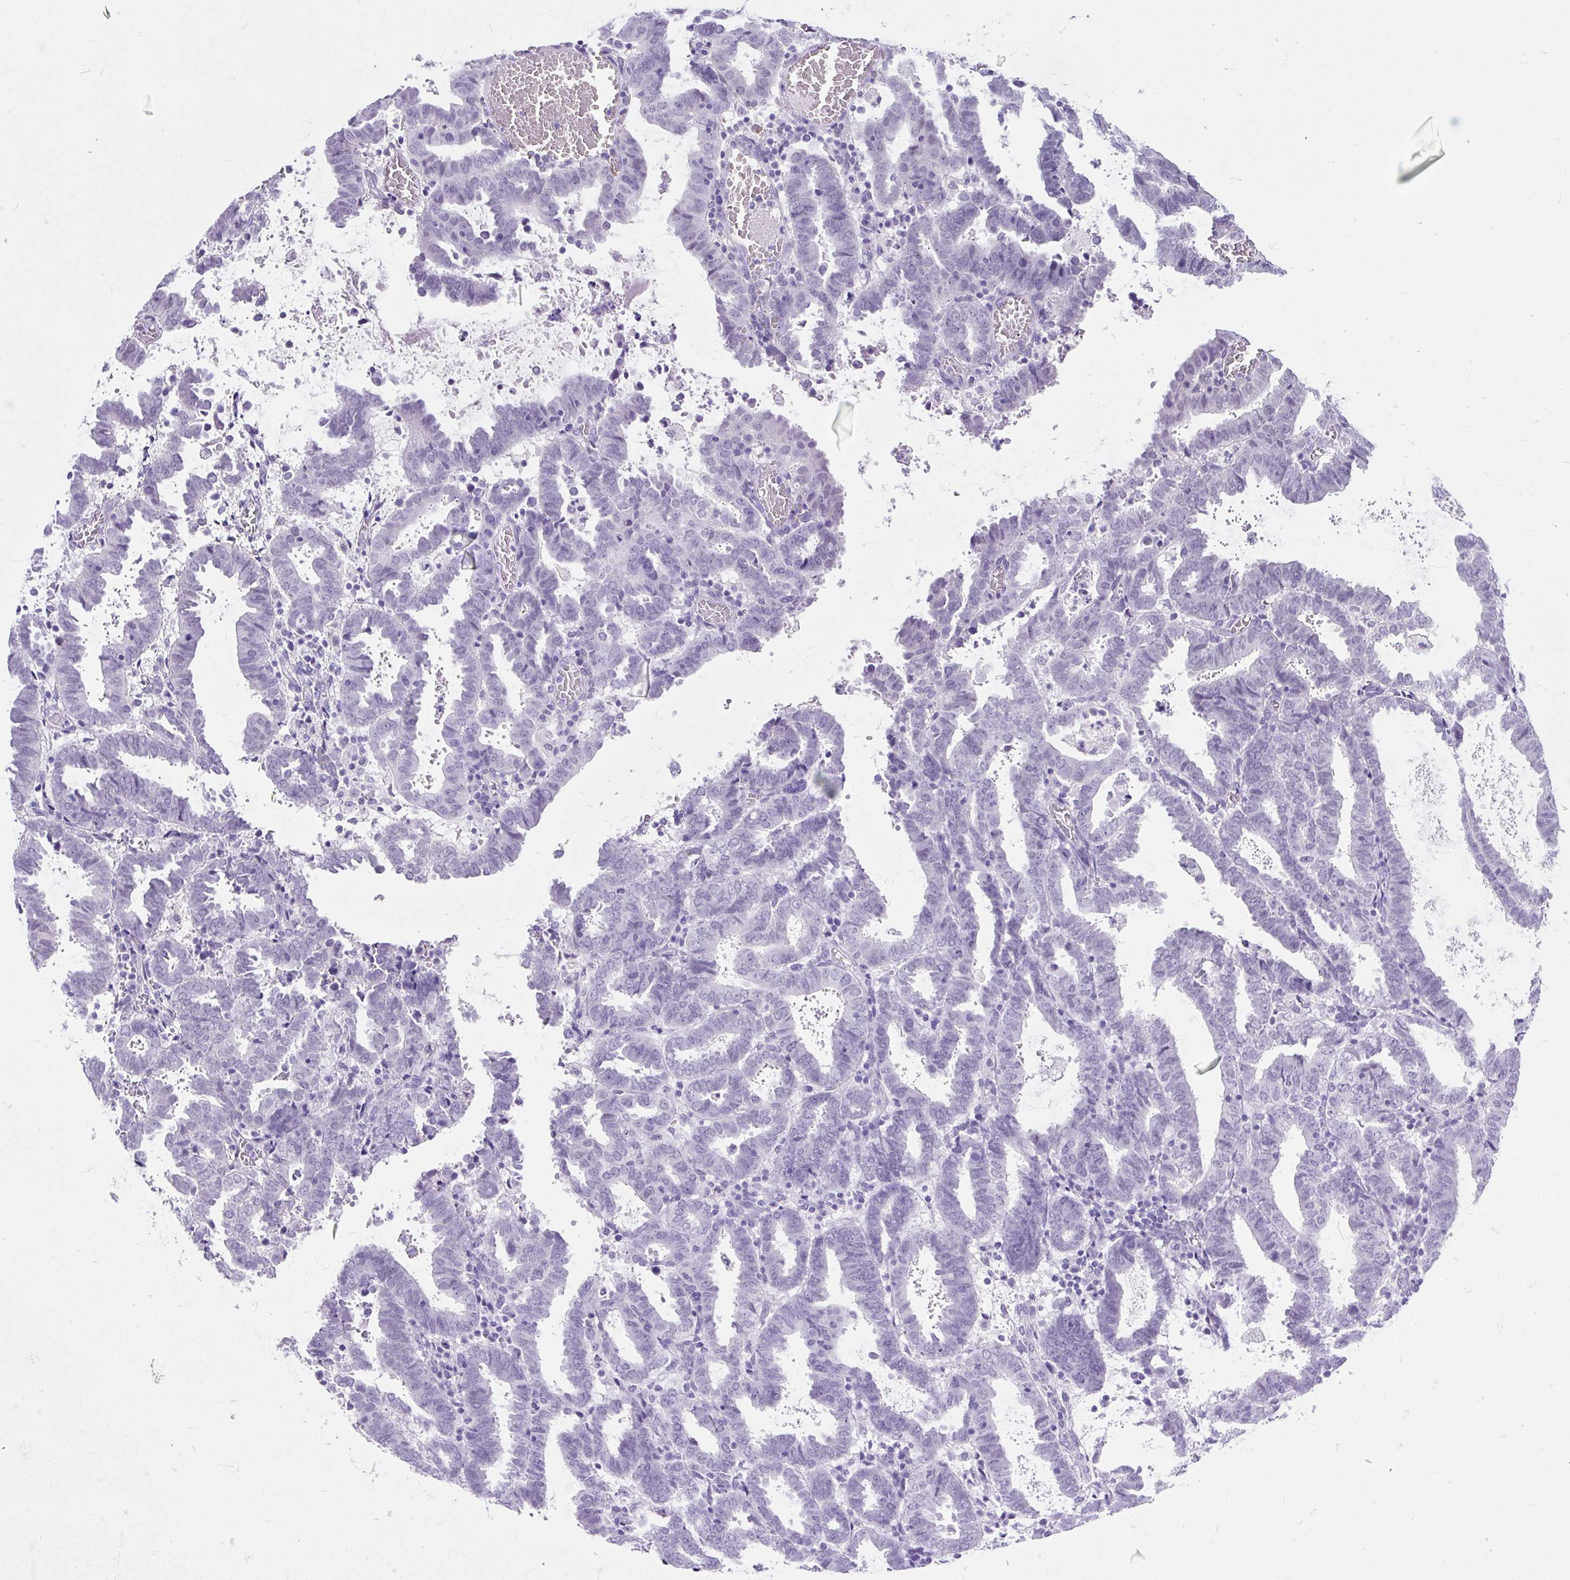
{"staining": {"intensity": "negative", "quantity": "none", "location": "none"}, "tissue": "endometrial cancer", "cell_type": "Tumor cells", "image_type": "cancer", "snomed": [{"axis": "morphology", "description": "Adenocarcinoma, NOS"}, {"axis": "topography", "description": "Uterus"}], "caption": "DAB (3,3'-diaminobenzidine) immunohistochemical staining of human adenocarcinoma (endometrial) reveals no significant staining in tumor cells.", "gene": "SCGB1A1", "patient": {"sex": "female", "age": 83}}